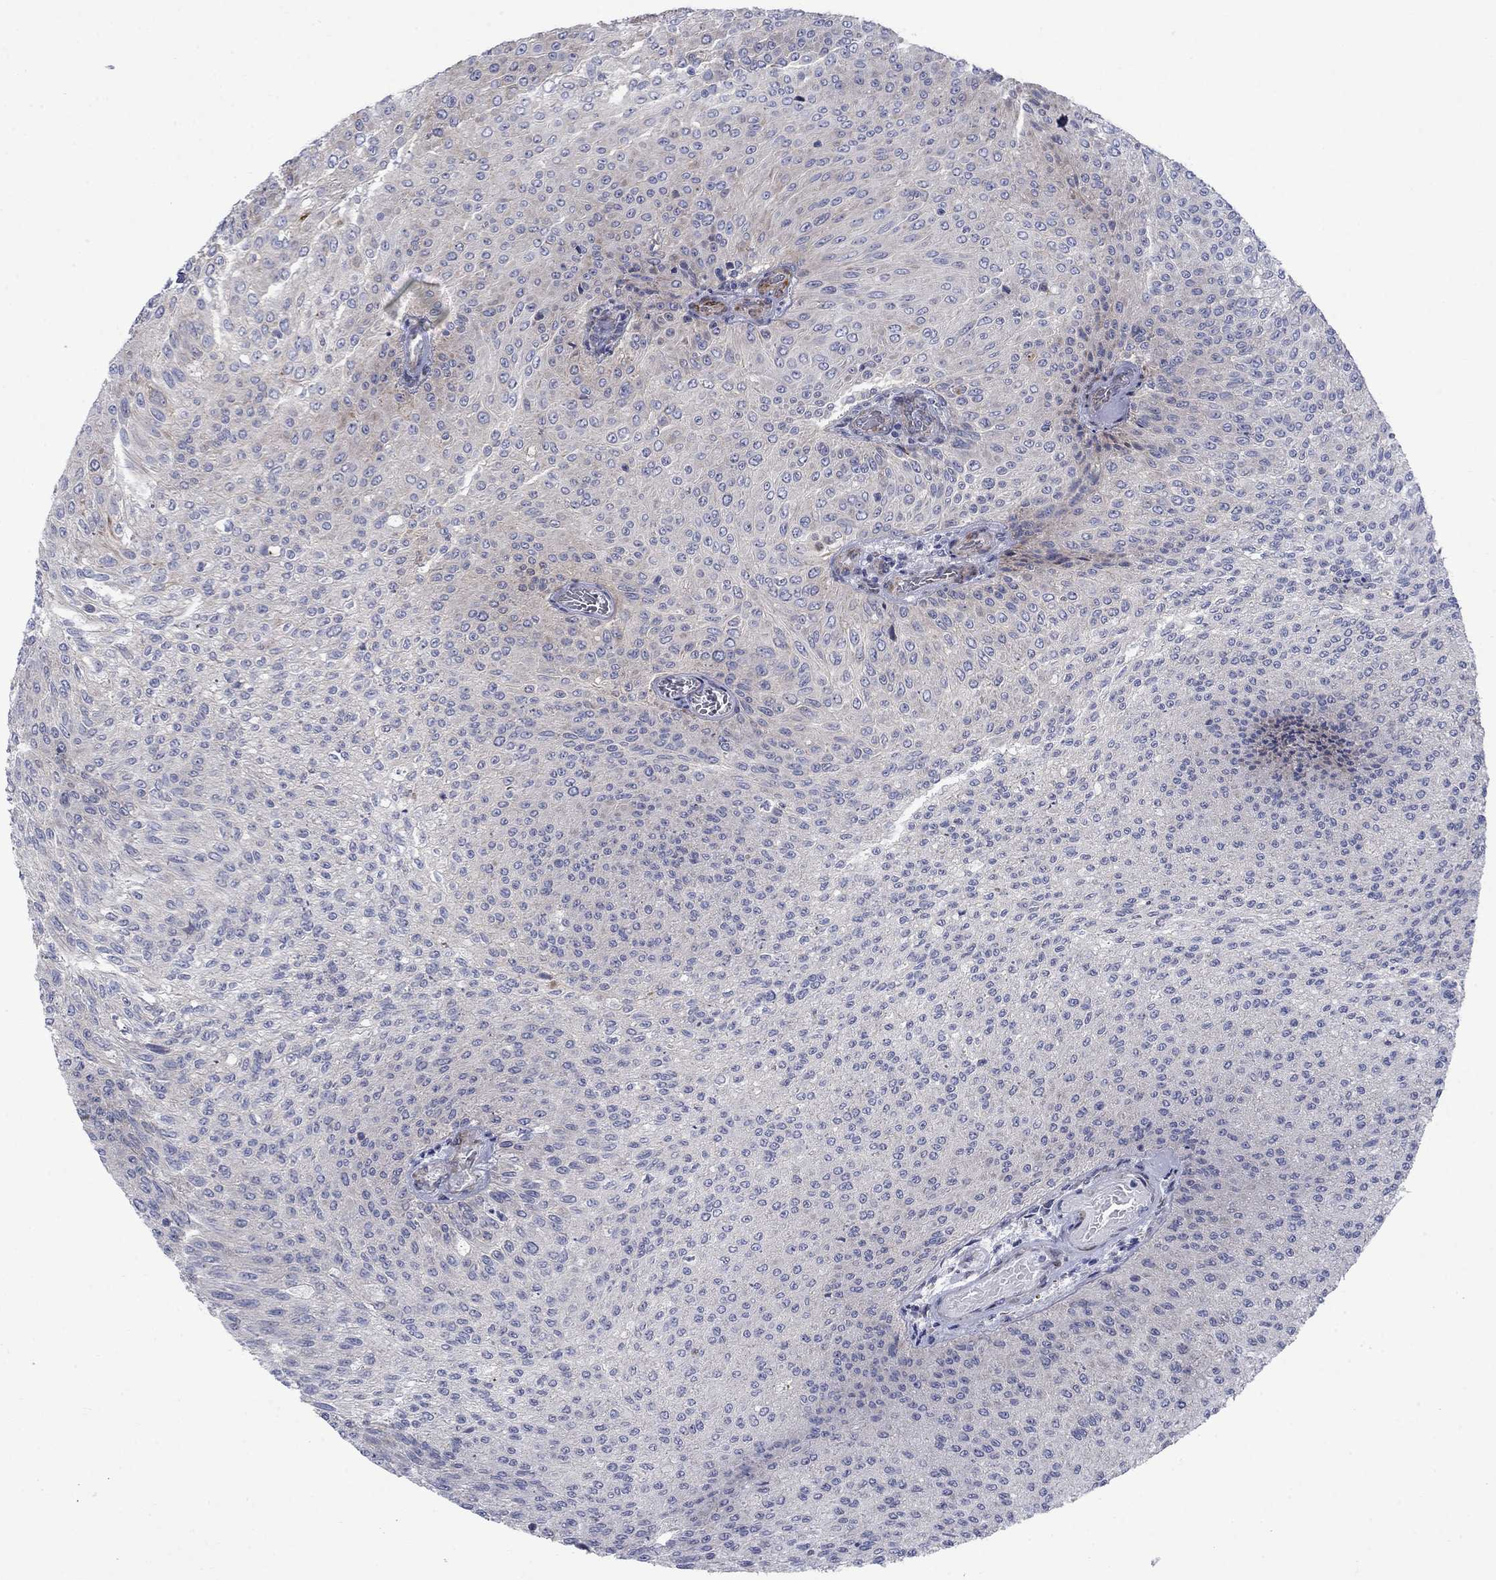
{"staining": {"intensity": "weak", "quantity": "<25%", "location": "cytoplasmic/membranous"}, "tissue": "urothelial cancer", "cell_type": "Tumor cells", "image_type": "cancer", "snomed": [{"axis": "morphology", "description": "Urothelial carcinoma, Low grade"}, {"axis": "topography", "description": "Ureter, NOS"}, {"axis": "topography", "description": "Urinary bladder"}], "caption": "Urothelial cancer stained for a protein using IHC shows no positivity tumor cells.", "gene": "FXR1", "patient": {"sex": "male", "age": 78}}